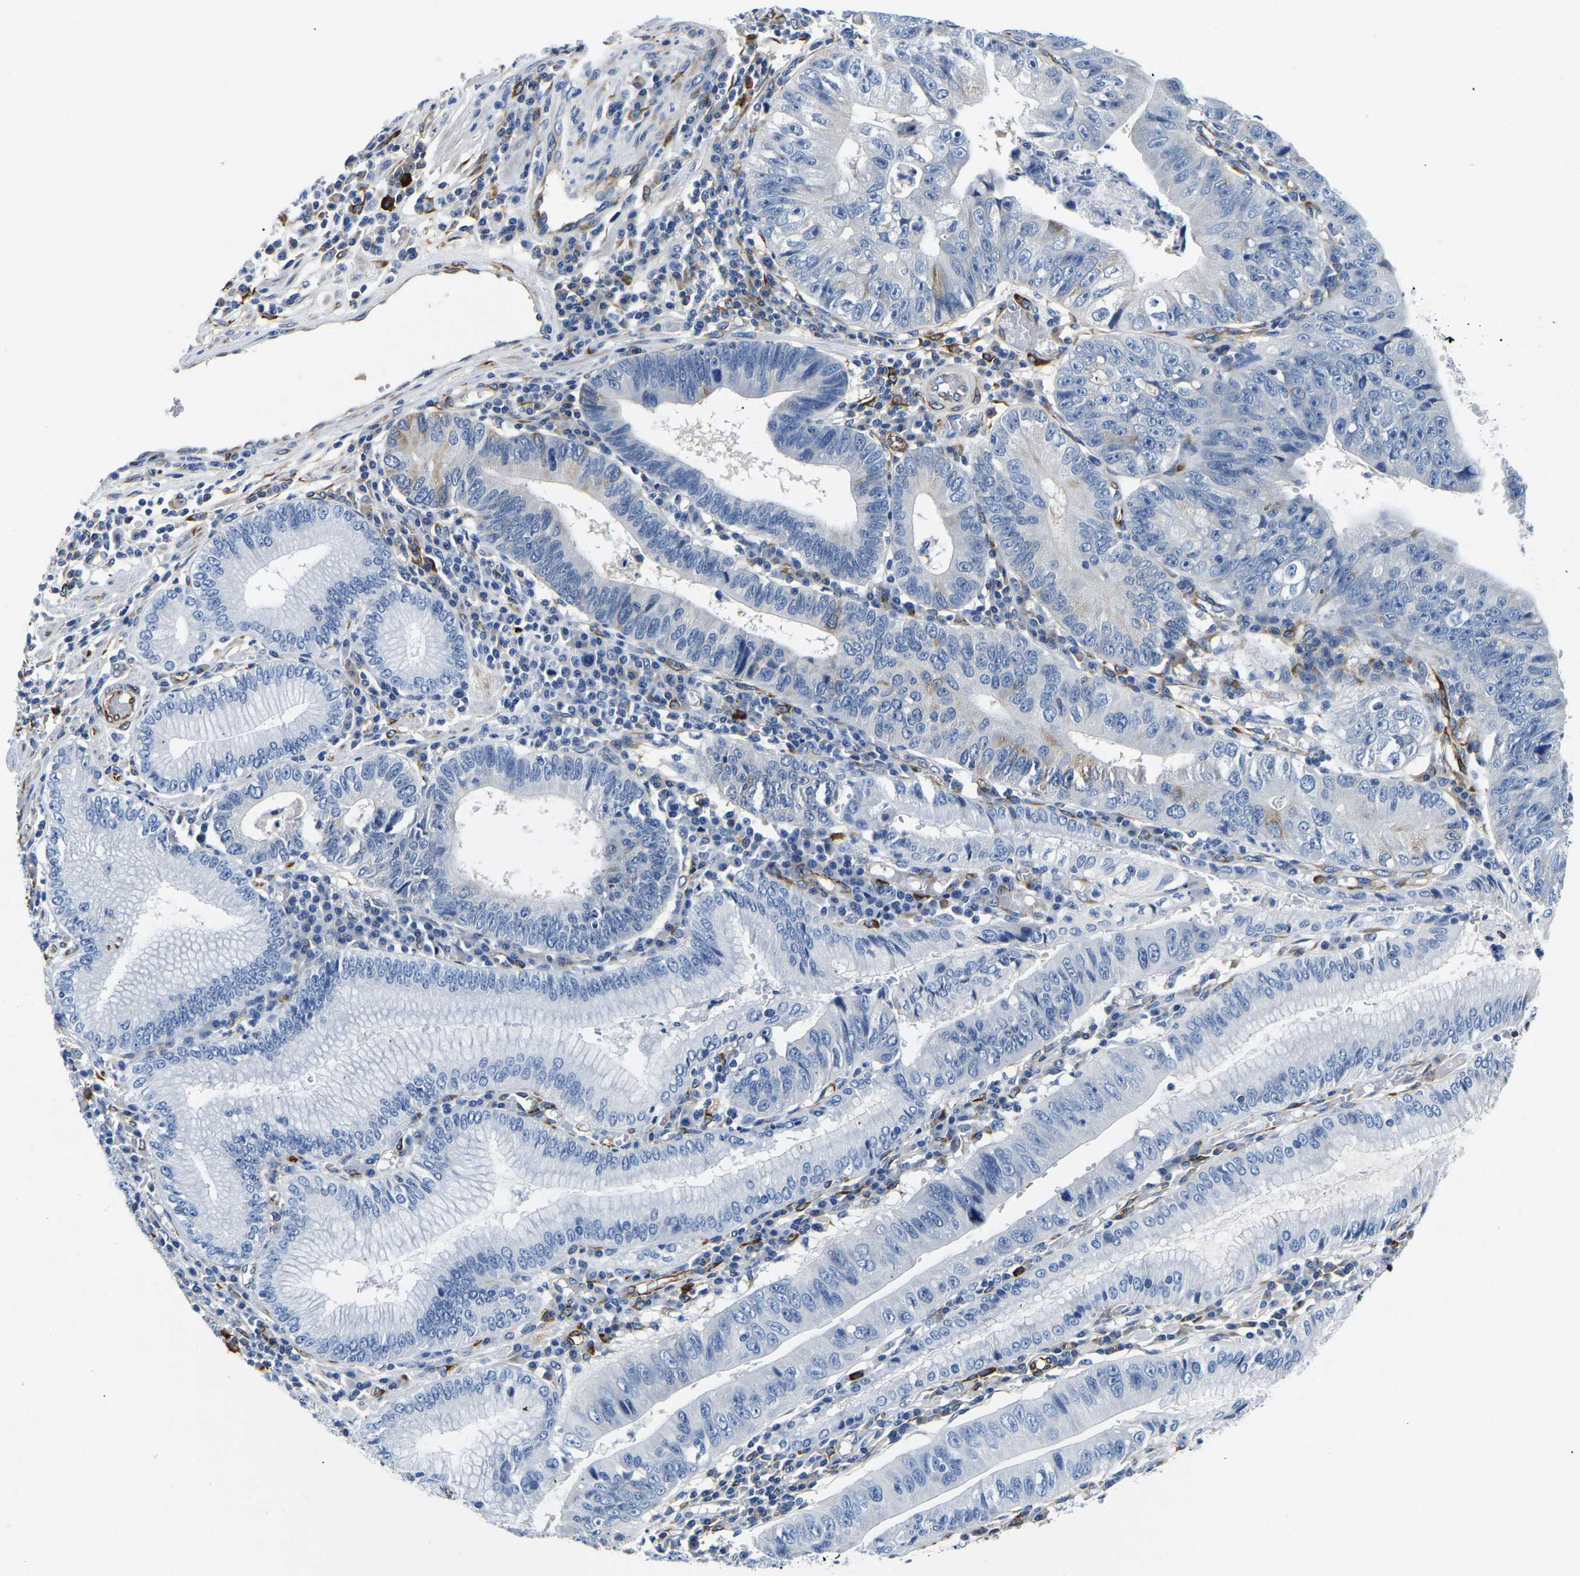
{"staining": {"intensity": "negative", "quantity": "none", "location": "none"}, "tissue": "stomach cancer", "cell_type": "Tumor cells", "image_type": "cancer", "snomed": [{"axis": "morphology", "description": "Adenocarcinoma, NOS"}, {"axis": "topography", "description": "Stomach"}], "caption": "High power microscopy photomicrograph of an IHC micrograph of stomach cancer (adenocarcinoma), revealing no significant expression in tumor cells.", "gene": "DUSP8", "patient": {"sex": "male", "age": 59}}